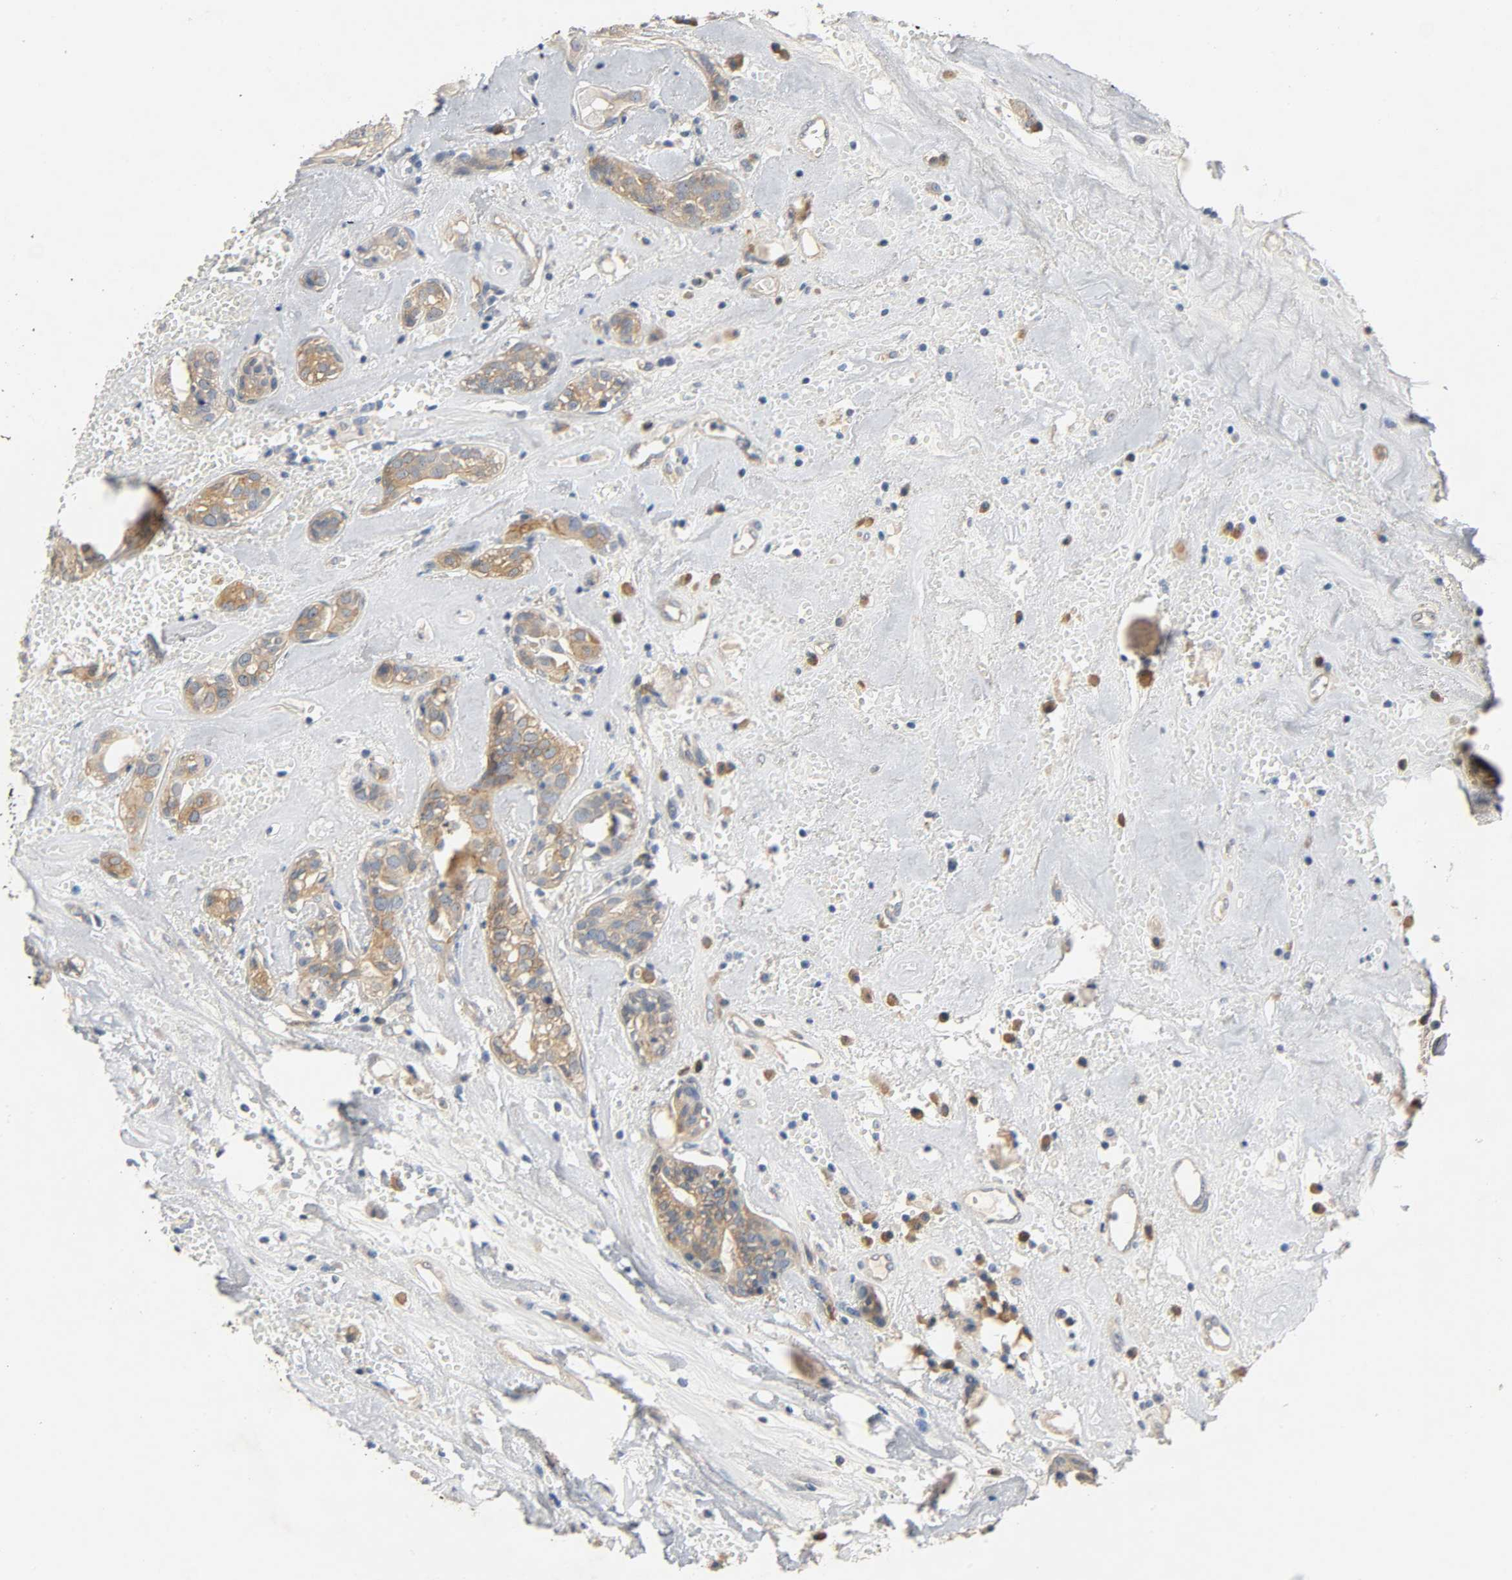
{"staining": {"intensity": "moderate", "quantity": ">75%", "location": "cytoplasmic/membranous"}, "tissue": "head and neck cancer", "cell_type": "Tumor cells", "image_type": "cancer", "snomed": [{"axis": "morphology", "description": "Adenocarcinoma, NOS"}, {"axis": "topography", "description": "Salivary gland"}, {"axis": "topography", "description": "Head-Neck"}], "caption": "Head and neck adenocarcinoma stained for a protein displays moderate cytoplasmic/membranous positivity in tumor cells.", "gene": "ARPC1A", "patient": {"sex": "female", "age": 65}}